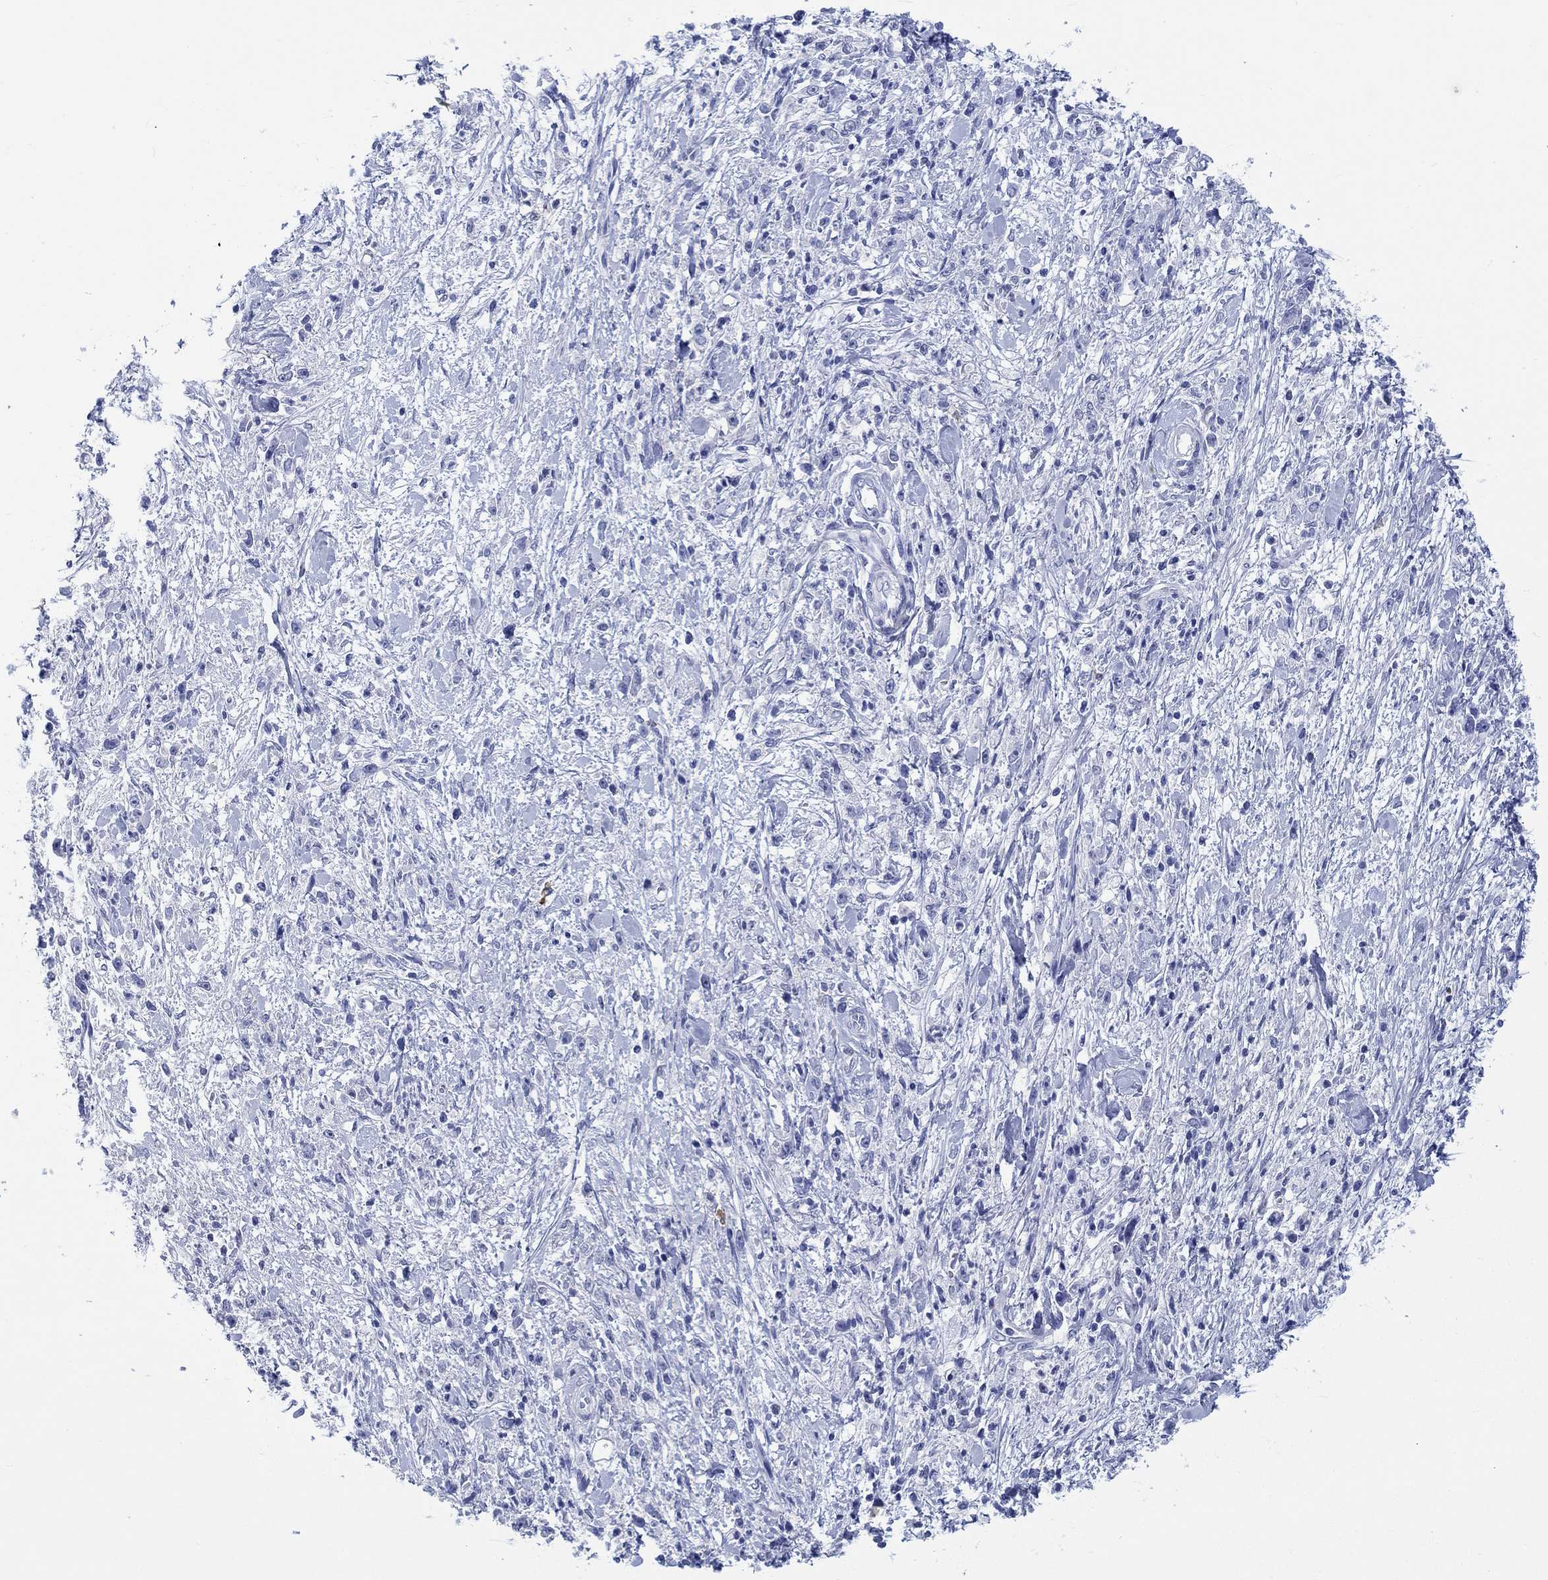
{"staining": {"intensity": "negative", "quantity": "none", "location": "none"}, "tissue": "stomach cancer", "cell_type": "Tumor cells", "image_type": "cancer", "snomed": [{"axis": "morphology", "description": "Adenocarcinoma, NOS"}, {"axis": "topography", "description": "Stomach"}], "caption": "This is an IHC histopathology image of stomach cancer (adenocarcinoma). There is no positivity in tumor cells.", "gene": "MSI1", "patient": {"sex": "female", "age": 59}}